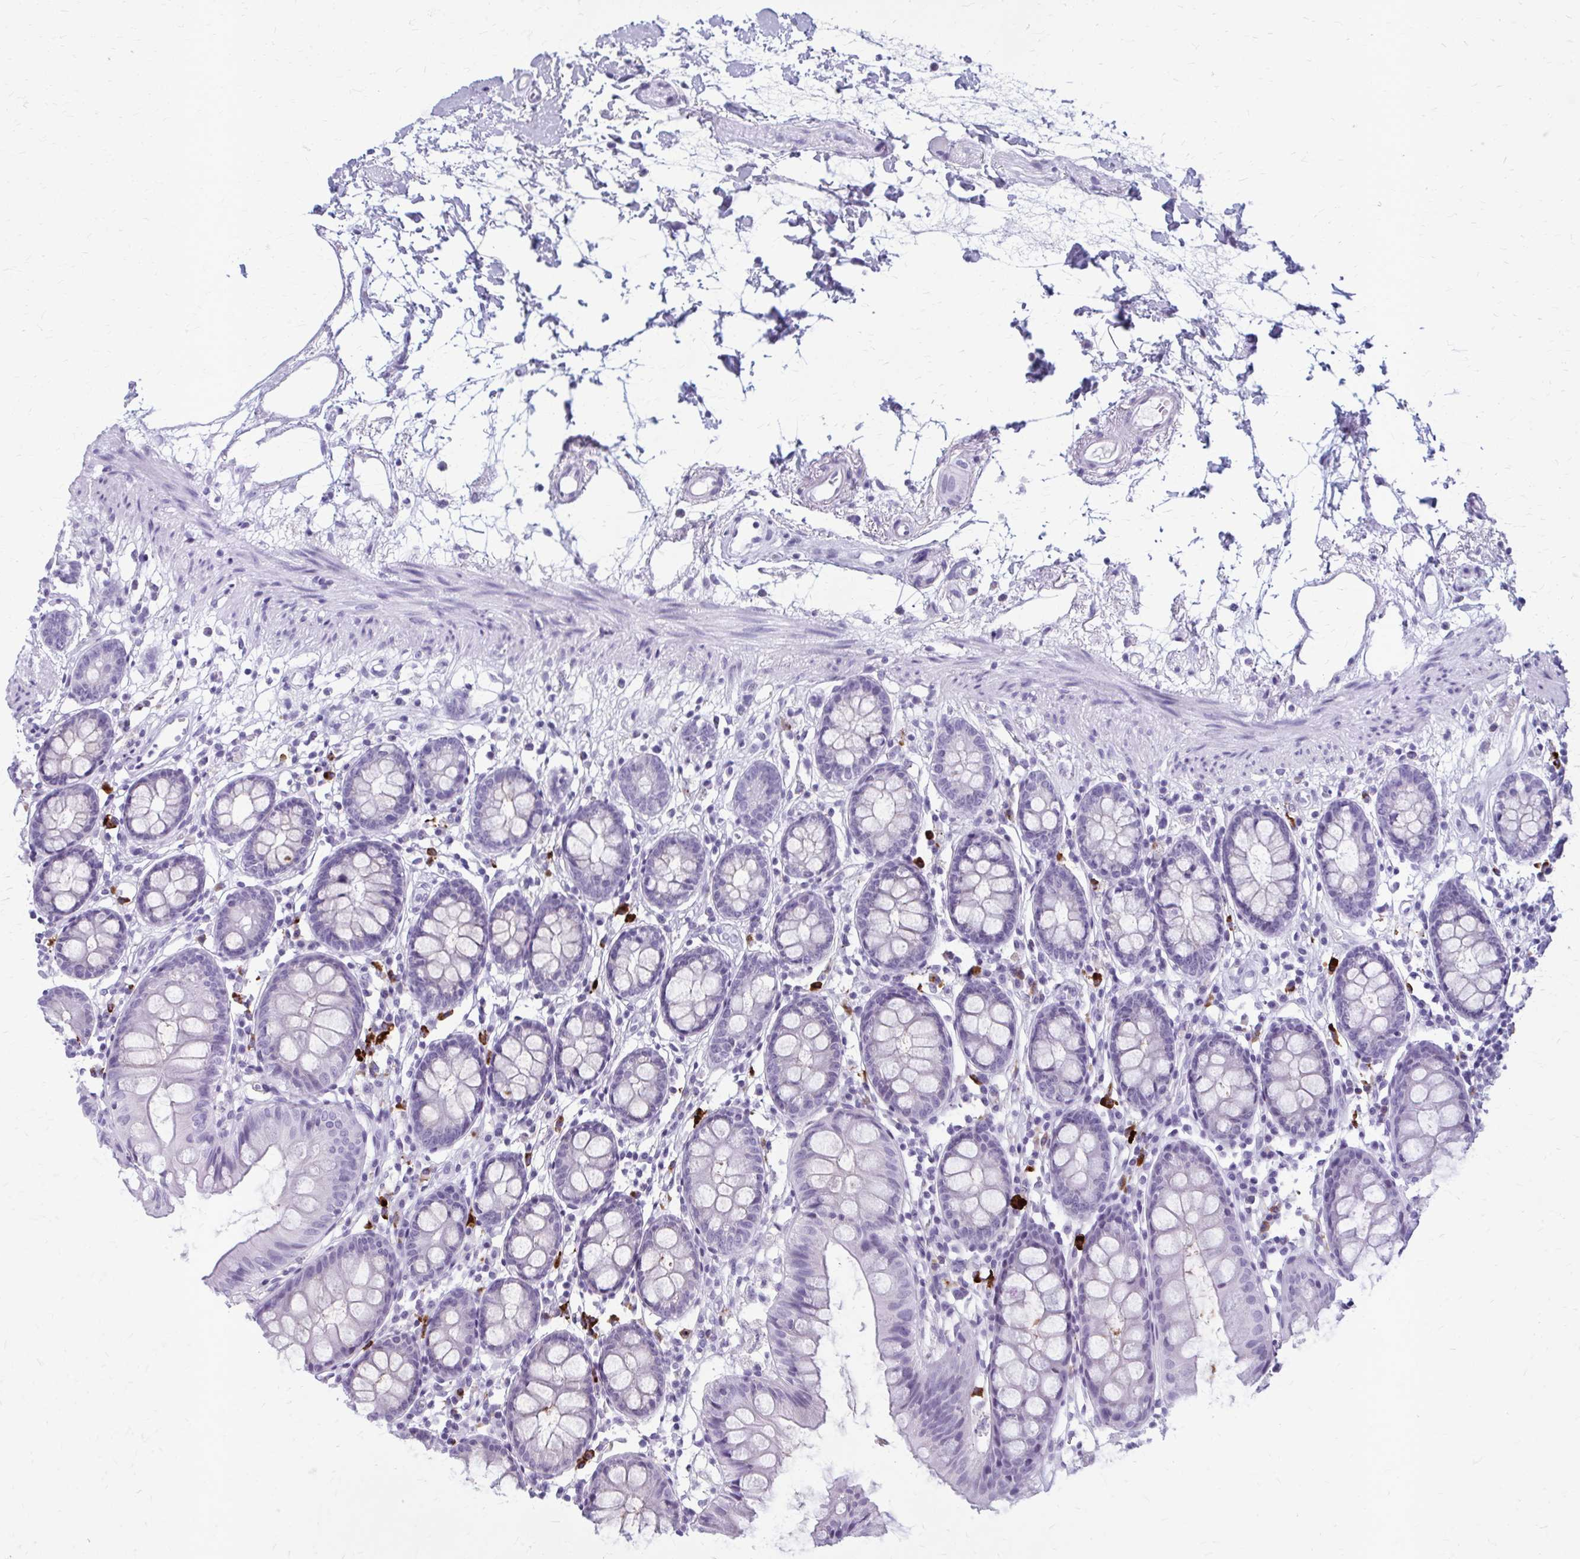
{"staining": {"intensity": "negative", "quantity": "none", "location": "none"}, "tissue": "colon", "cell_type": "Endothelial cells", "image_type": "normal", "snomed": [{"axis": "morphology", "description": "Normal tissue, NOS"}, {"axis": "topography", "description": "Colon"}], "caption": "Immunohistochemistry (IHC) photomicrograph of normal human colon stained for a protein (brown), which displays no positivity in endothelial cells.", "gene": "ZDHHC7", "patient": {"sex": "female", "age": 84}}